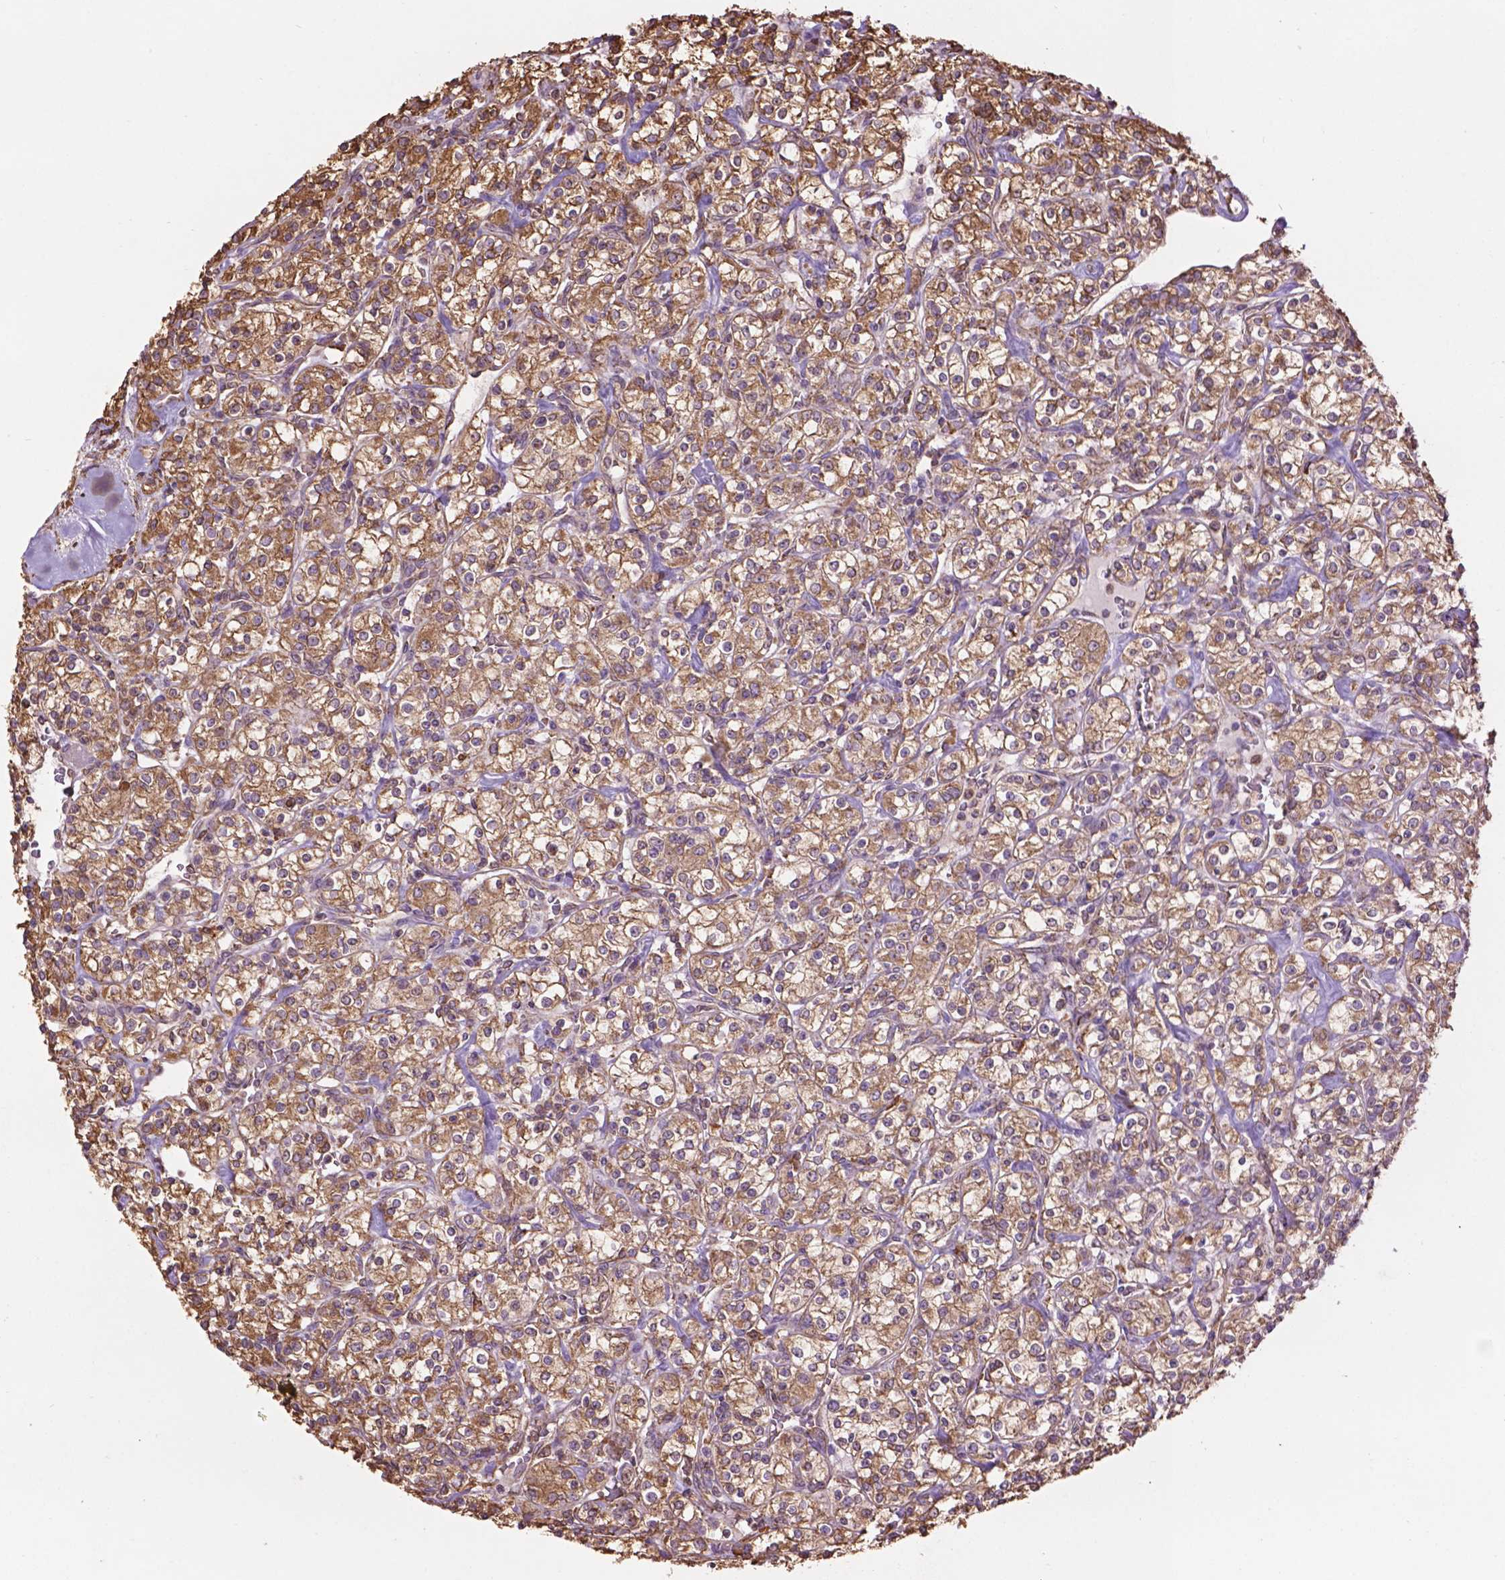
{"staining": {"intensity": "moderate", "quantity": ">75%", "location": "cytoplasmic/membranous"}, "tissue": "renal cancer", "cell_type": "Tumor cells", "image_type": "cancer", "snomed": [{"axis": "morphology", "description": "Adenocarcinoma, NOS"}, {"axis": "topography", "description": "Kidney"}], "caption": "Immunohistochemistry of human renal cancer (adenocarcinoma) demonstrates medium levels of moderate cytoplasmic/membranous expression in approximately >75% of tumor cells.", "gene": "PPP2R5E", "patient": {"sex": "male", "age": 77}}